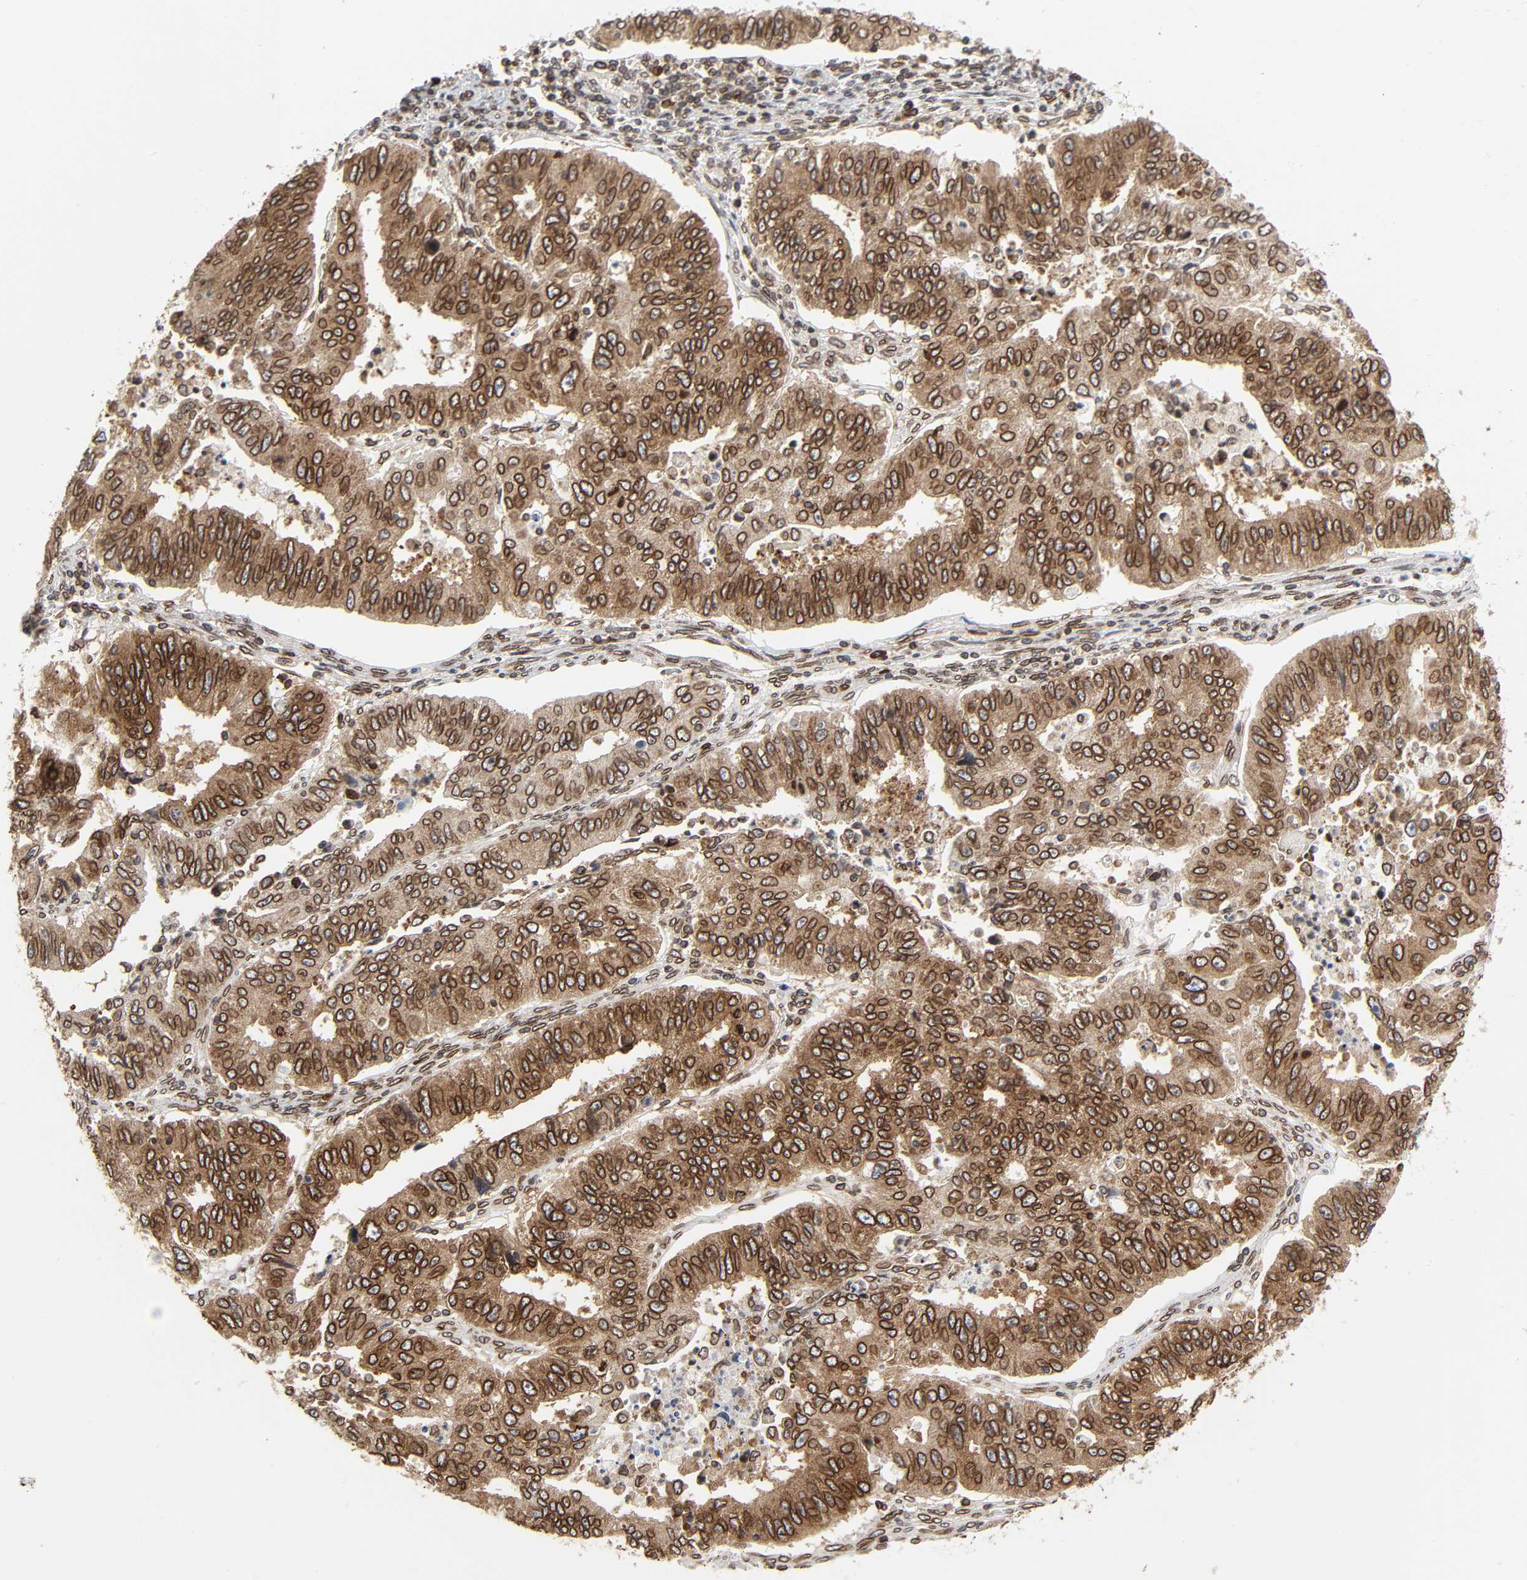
{"staining": {"intensity": "strong", "quantity": ">75%", "location": "cytoplasmic/membranous,nuclear"}, "tissue": "endometrial cancer", "cell_type": "Tumor cells", "image_type": "cancer", "snomed": [{"axis": "morphology", "description": "Adenocarcinoma, NOS"}, {"axis": "topography", "description": "Endometrium"}], "caption": "Brown immunohistochemical staining in endometrial cancer exhibits strong cytoplasmic/membranous and nuclear expression in about >75% of tumor cells.", "gene": "RANGAP1", "patient": {"sex": "female", "age": 42}}